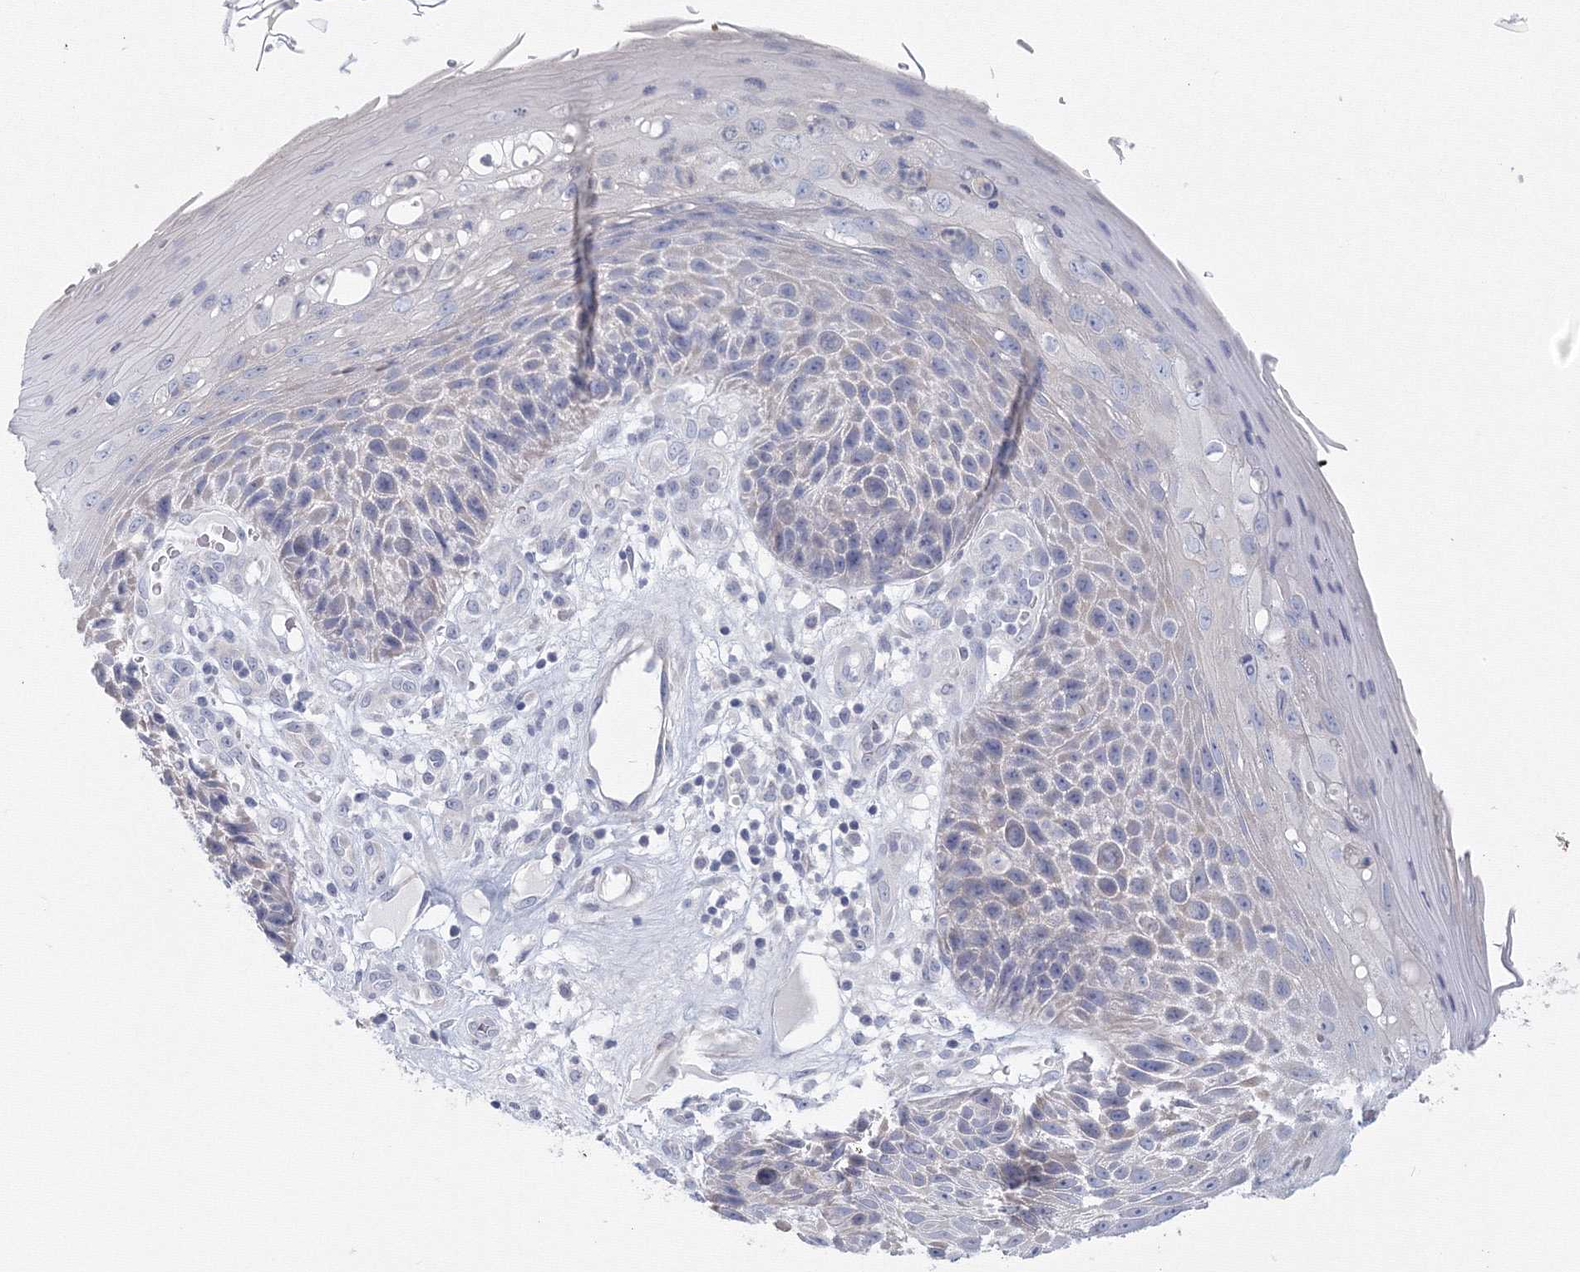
{"staining": {"intensity": "negative", "quantity": "none", "location": "none"}, "tissue": "skin cancer", "cell_type": "Tumor cells", "image_type": "cancer", "snomed": [{"axis": "morphology", "description": "Squamous cell carcinoma, NOS"}, {"axis": "topography", "description": "Skin"}], "caption": "An image of human squamous cell carcinoma (skin) is negative for staining in tumor cells. The staining was performed using DAB to visualize the protein expression in brown, while the nuclei were stained in blue with hematoxylin (Magnification: 20x).", "gene": "TACC2", "patient": {"sex": "female", "age": 88}}